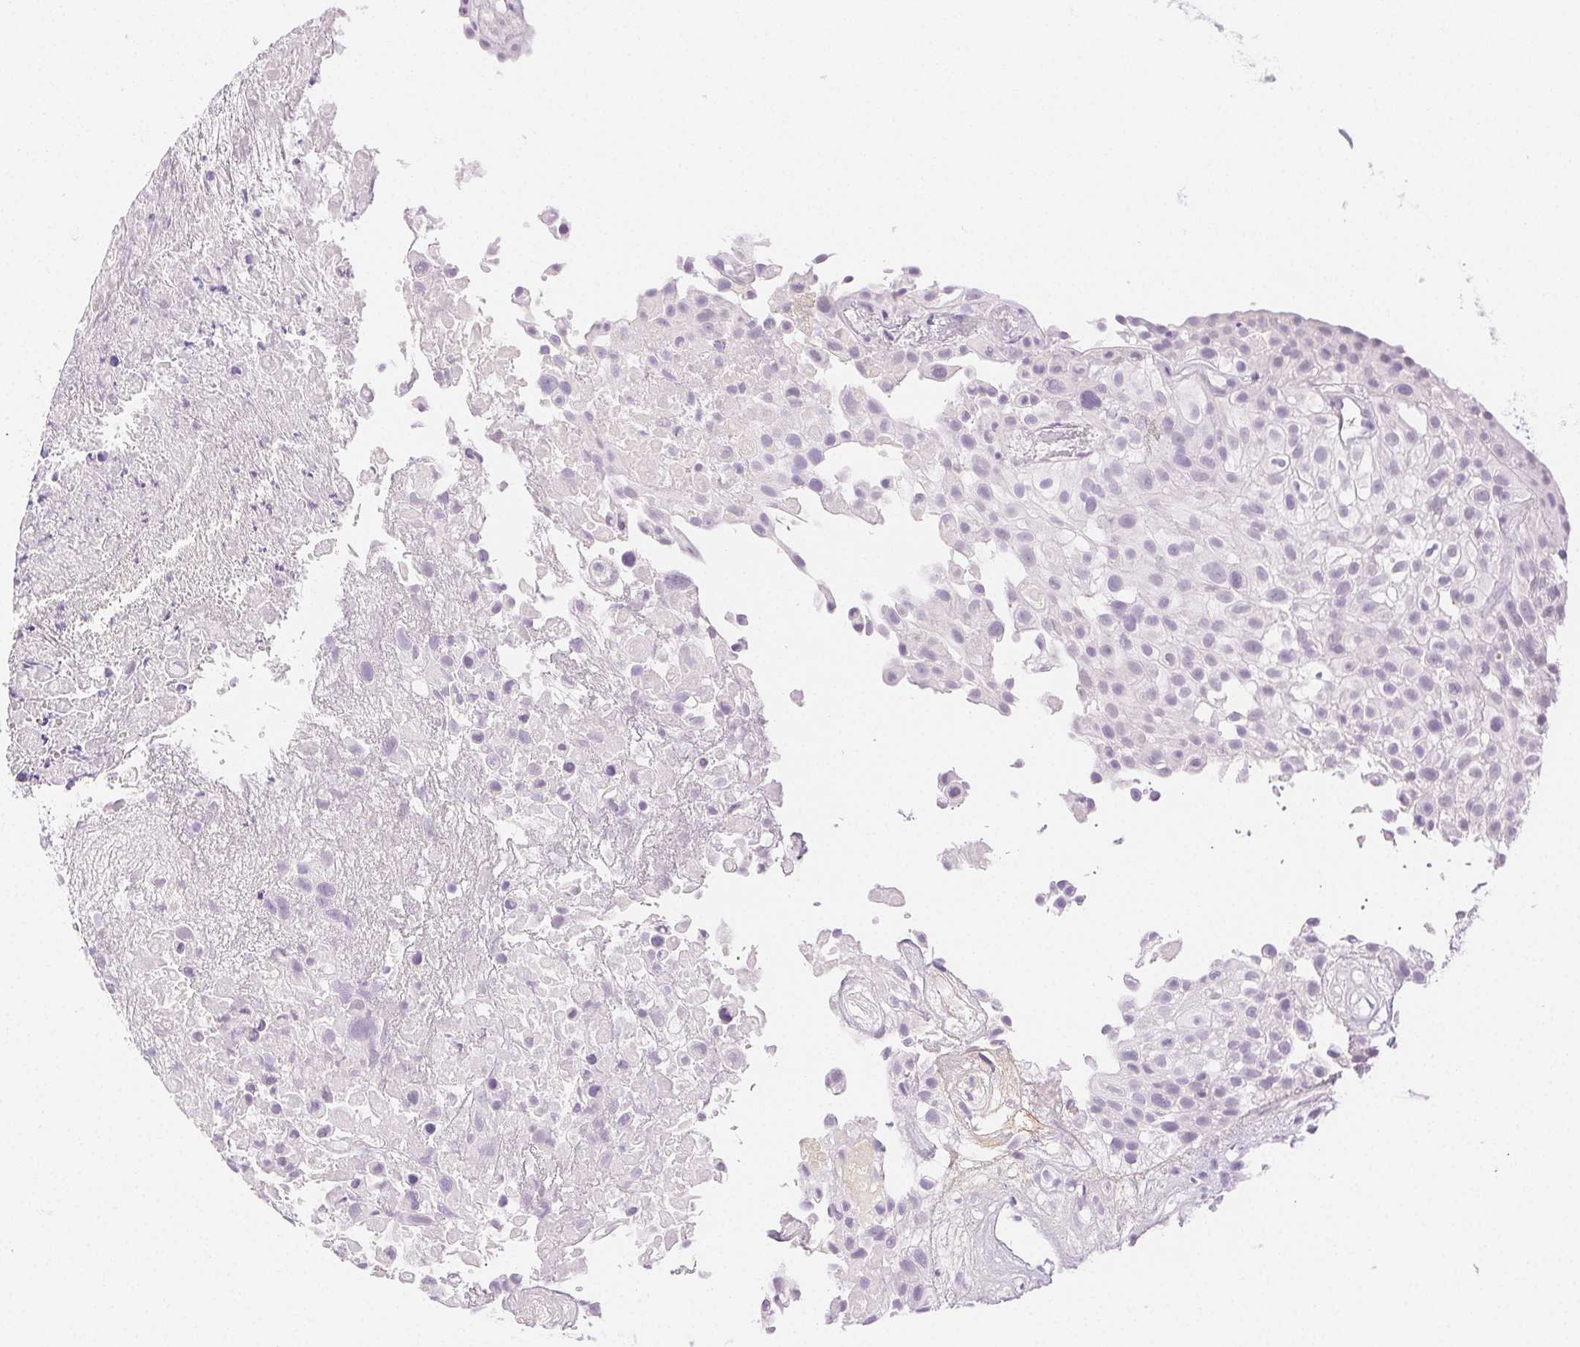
{"staining": {"intensity": "negative", "quantity": "none", "location": "none"}, "tissue": "urothelial cancer", "cell_type": "Tumor cells", "image_type": "cancer", "snomed": [{"axis": "morphology", "description": "Urothelial carcinoma, High grade"}, {"axis": "topography", "description": "Urinary bladder"}], "caption": "Tumor cells show no significant expression in urothelial cancer.", "gene": "SPACA4", "patient": {"sex": "male", "age": 56}}